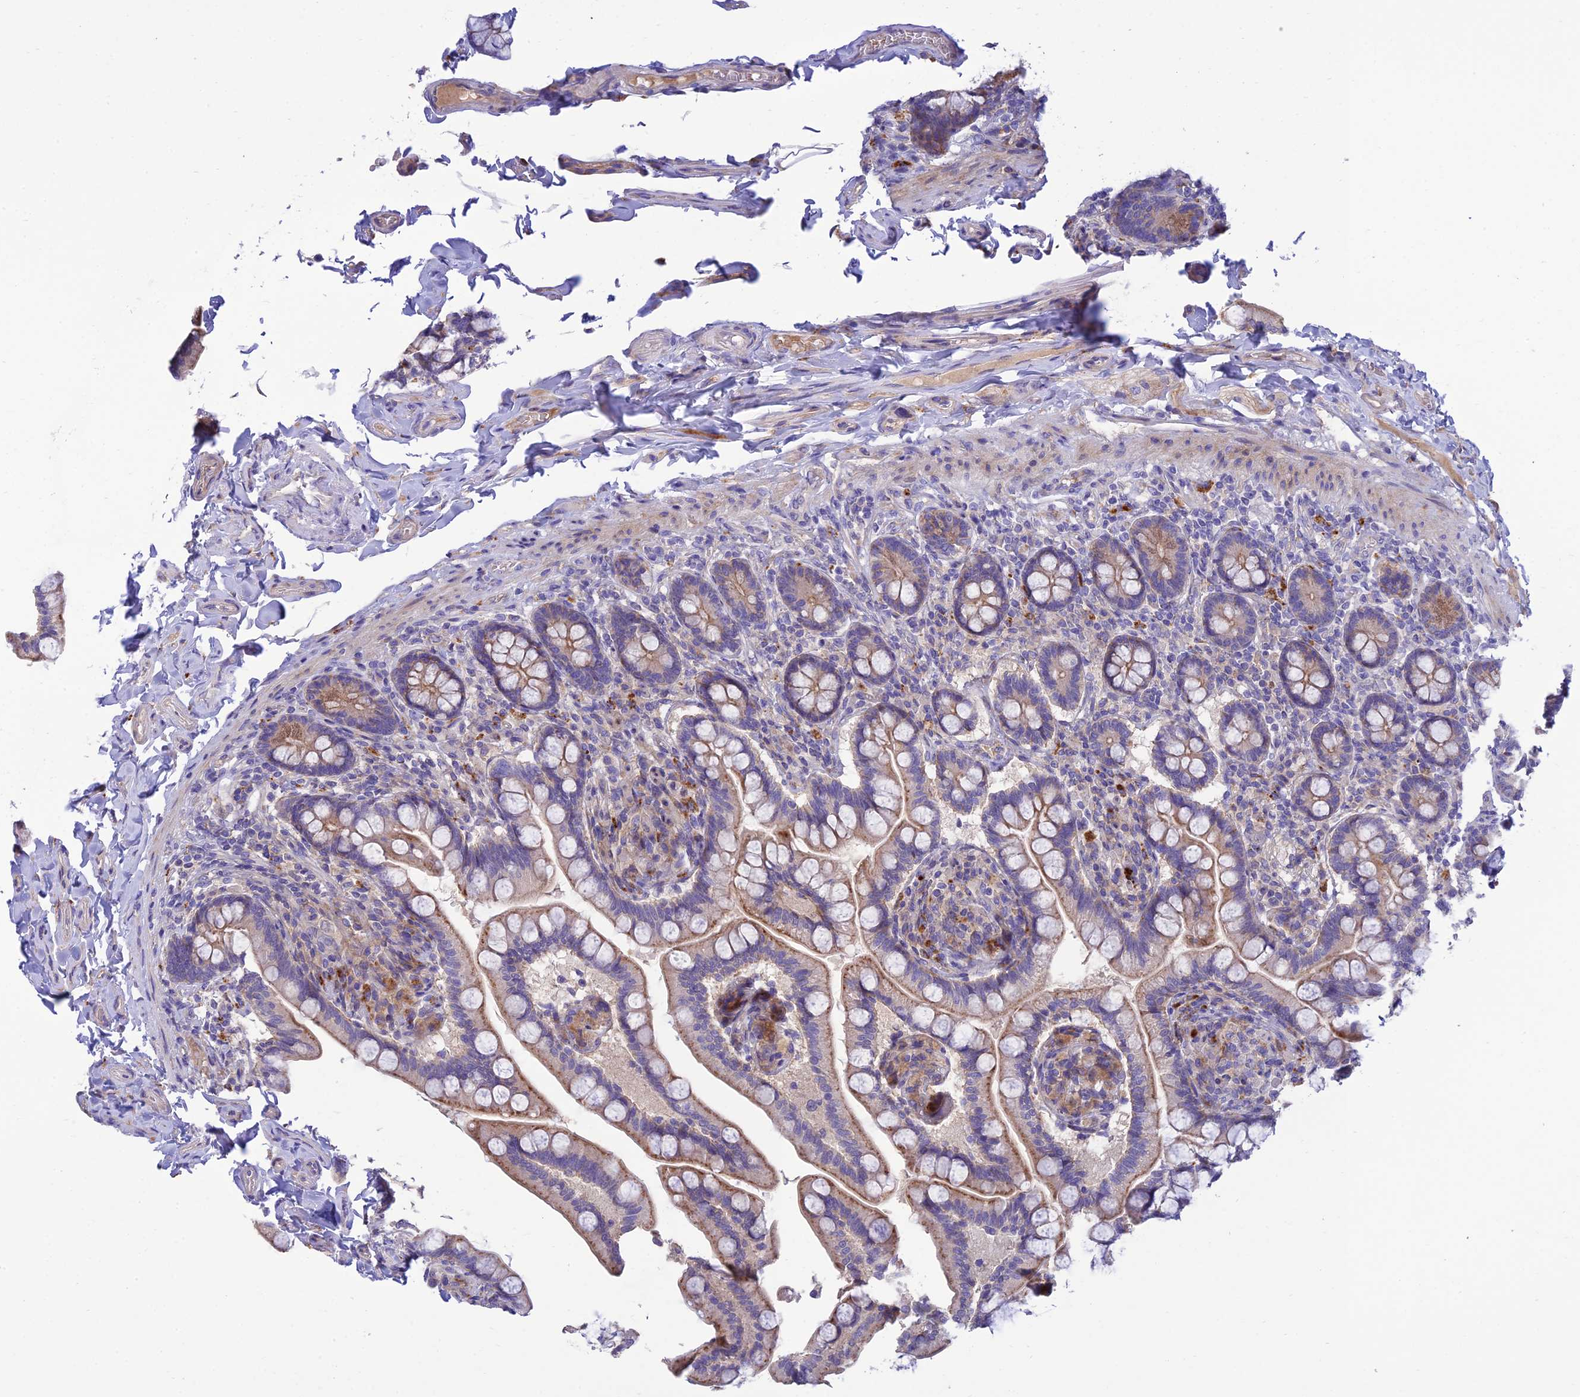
{"staining": {"intensity": "moderate", "quantity": "25%-75%", "location": "cytoplasmic/membranous"}, "tissue": "small intestine", "cell_type": "Glandular cells", "image_type": "normal", "snomed": [{"axis": "morphology", "description": "Normal tissue, NOS"}, {"axis": "topography", "description": "Small intestine"}], "caption": "A photomicrograph of small intestine stained for a protein demonstrates moderate cytoplasmic/membranous brown staining in glandular cells. (DAB (3,3'-diaminobenzidine) IHC, brown staining for protein, blue staining for nuclei).", "gene": "CCDC157", "patient": {"sex": "female", "age": 64}}